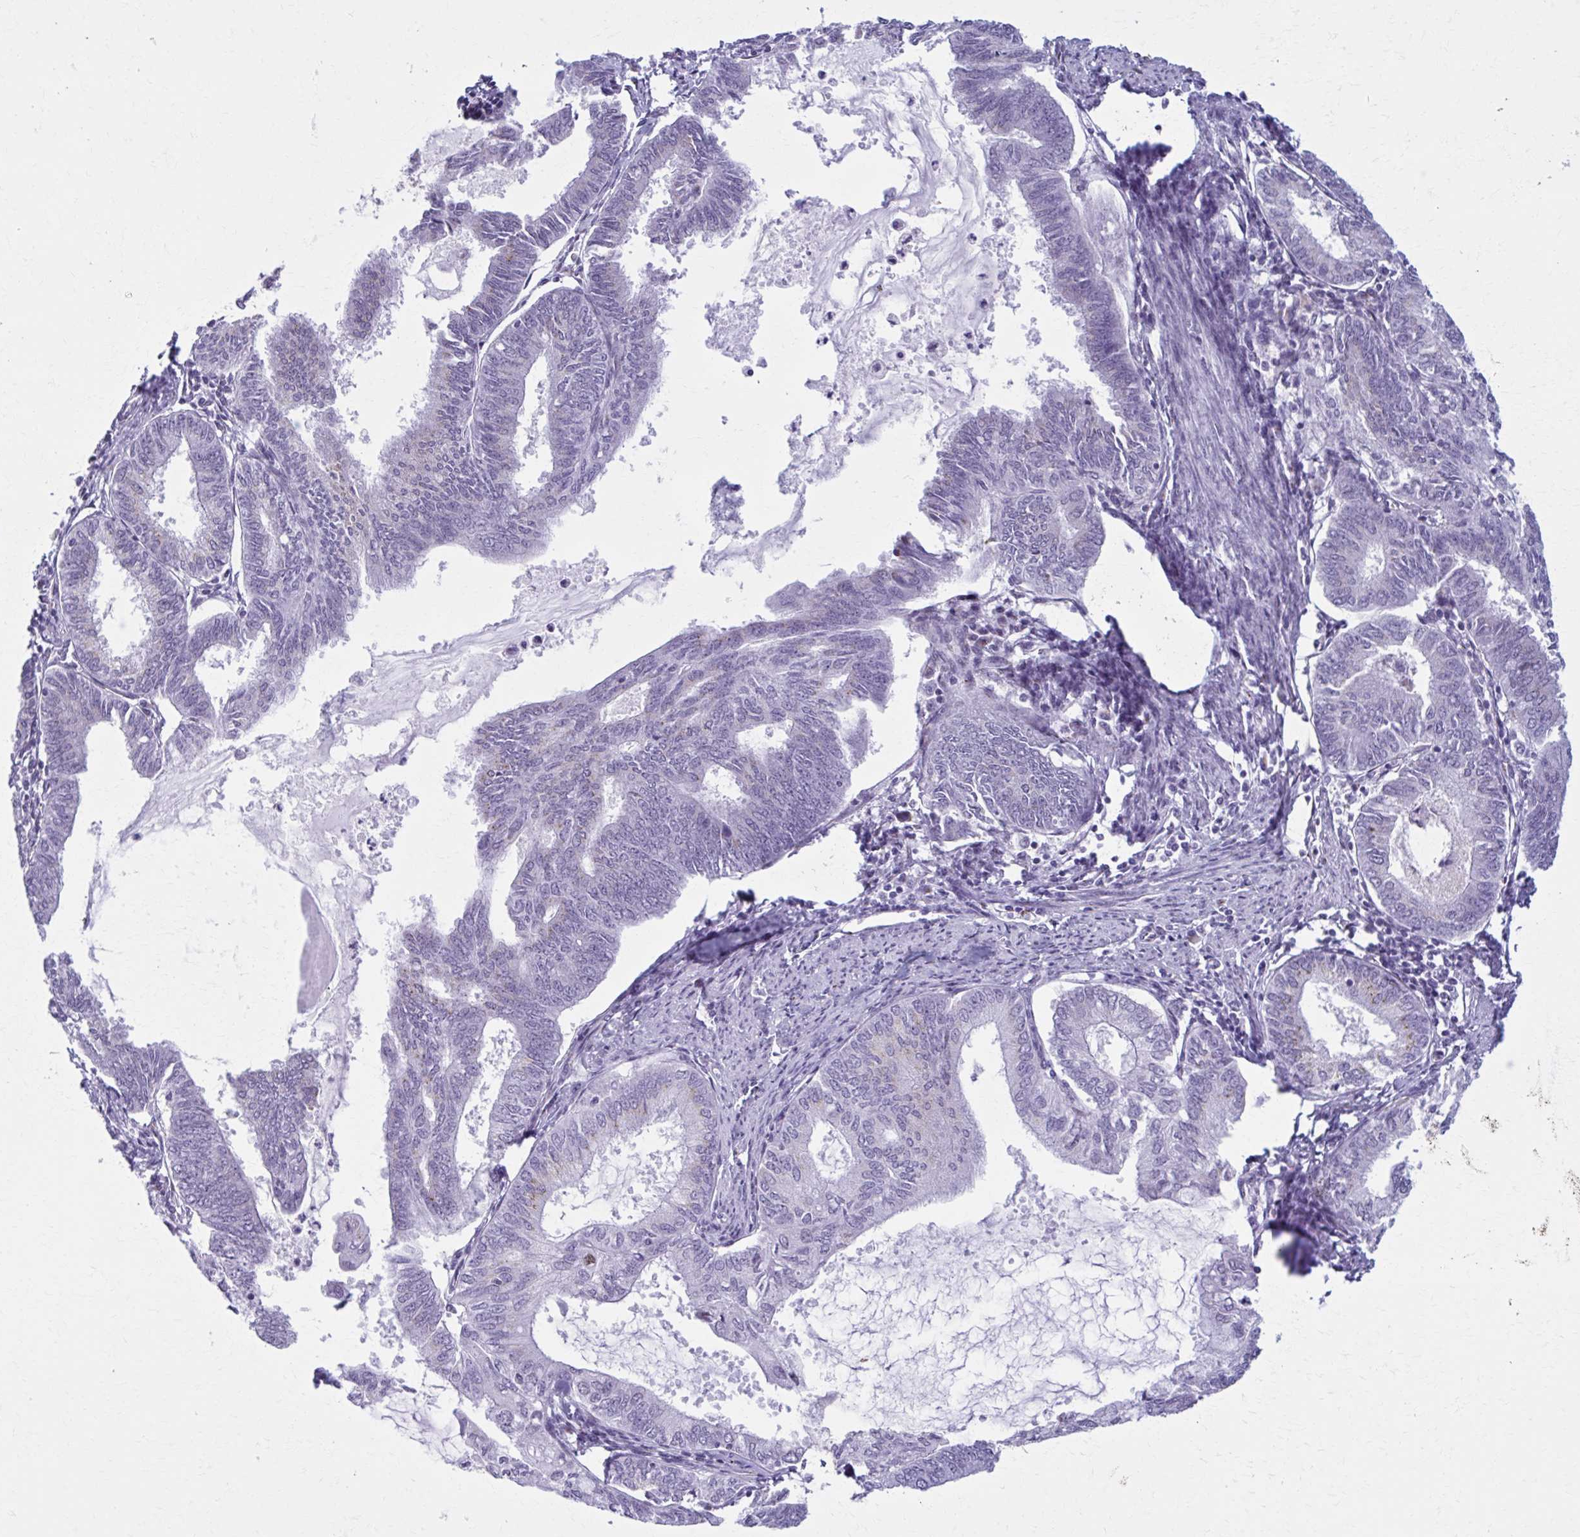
{"staining": {"intensity": "negative", "quantity": "none", "location": "none"}, "tissue": "endometrial cancer", "cell_type": "Tumor cells", "image_type": "cancer", "snomed": [{"axis": "morphology", "description": "Adenocarcinoma, NOS"}, {"axis": "topography", "description": "Endometrium"}], "caption": "This is an immunohistochemistry (IHC) micrograph of adenocarcinoma (endometrial). There is no staining in tumor cells.", "gene": "ZNF682", "patient": {"sex": "female", "age": 86}}